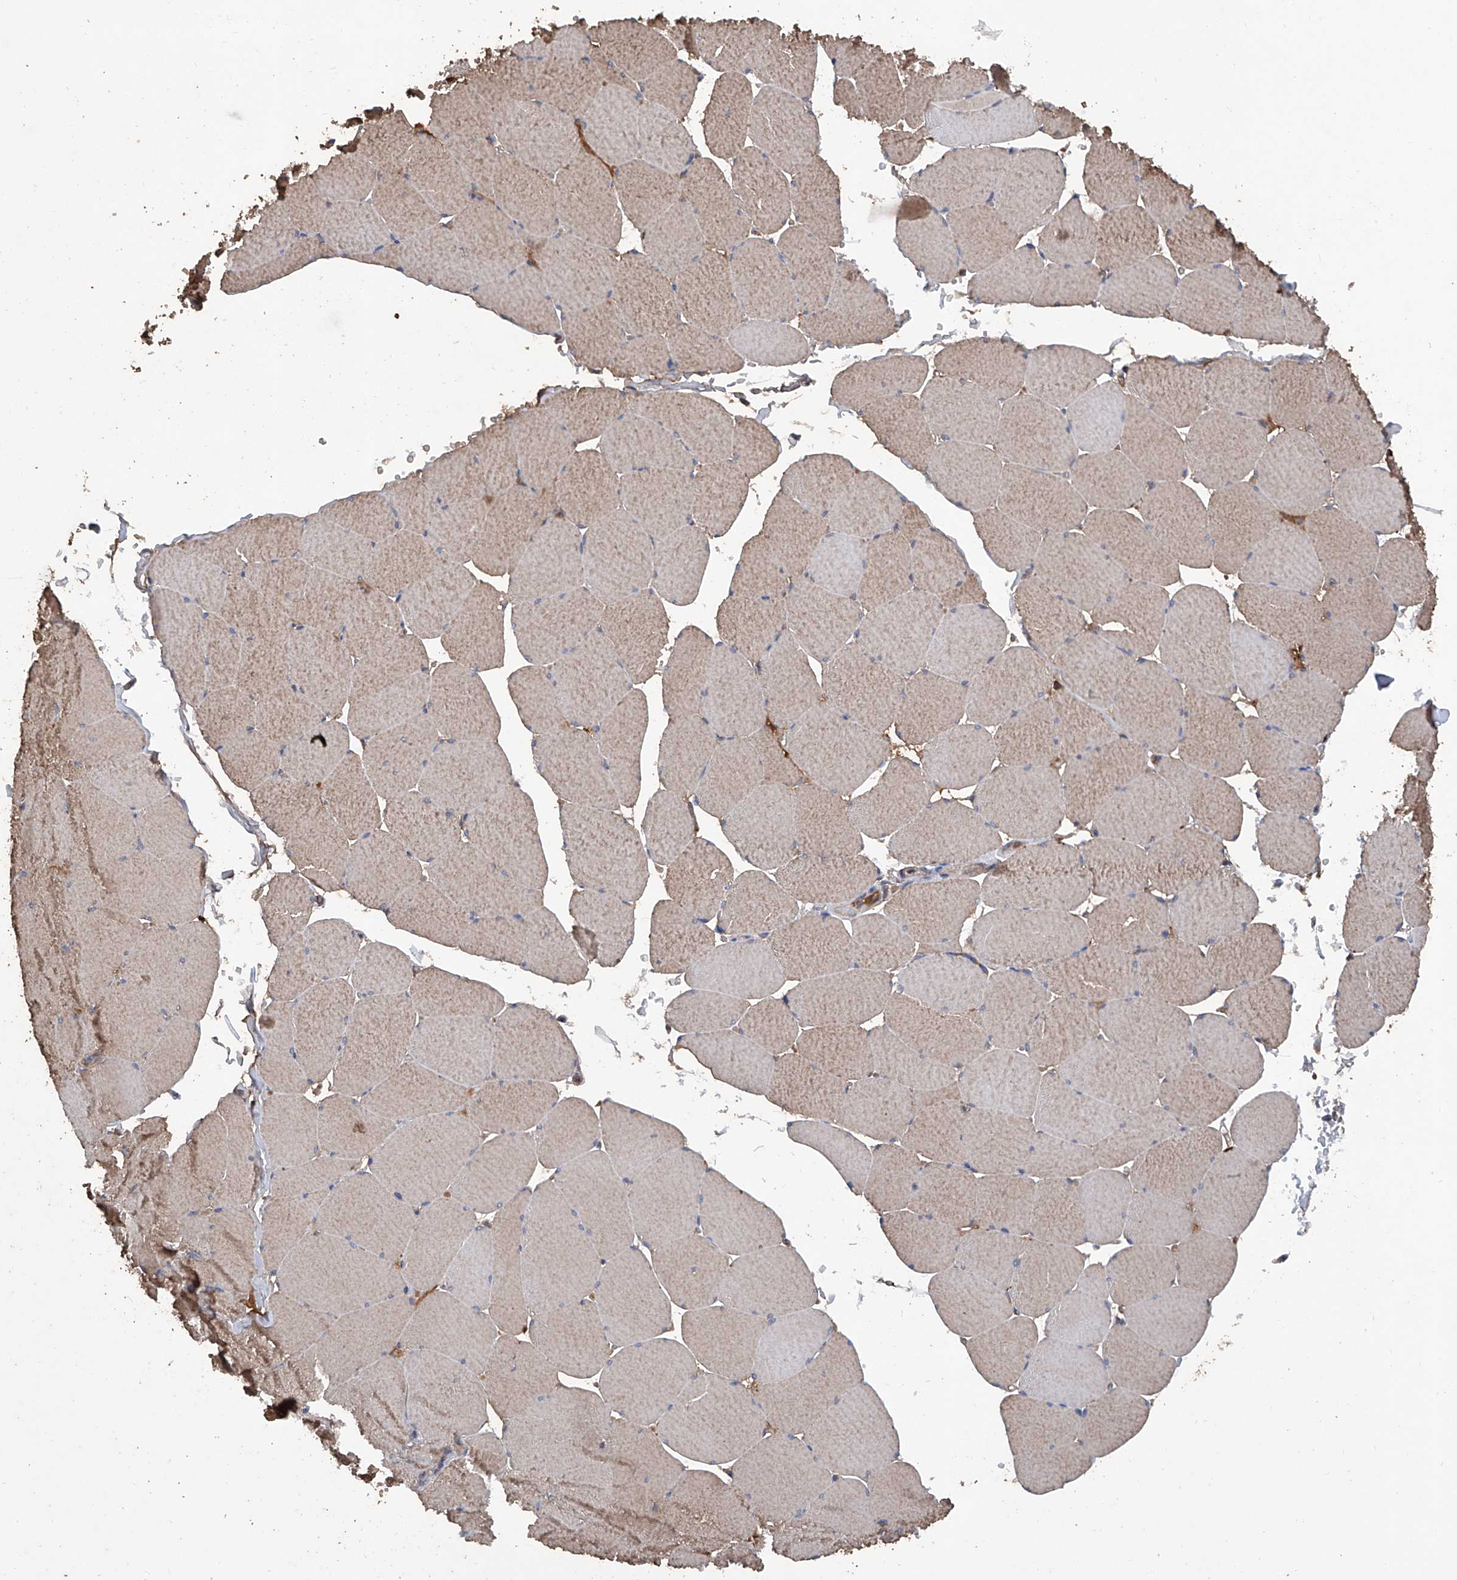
{"staining": {"intensity": "moderate", "quantity": "25%-75%", "location": "cytoplasmic/membranous"}, "tissue": "skeletal muscle", "cell_type": "Myocytes", "image_type": "normal", "snomed": [{"axis": "morphology", "description": "Normal tissue, NOS"}, {"axis": "topography", "description": "Skeletal muscle"}, {"axis": "topography", "description": "Head-Neck"}], "caption": "A high-resolution histopathology image shows IHC staining of benign skeletal muscle, which exhibits moderate cytoplasmic/membranous positivity in about 25%-75% of myocytes. Nuclei are stained in blue.", "gene": "ASCC3", "patient": {"sex": "male", "age": 66}}